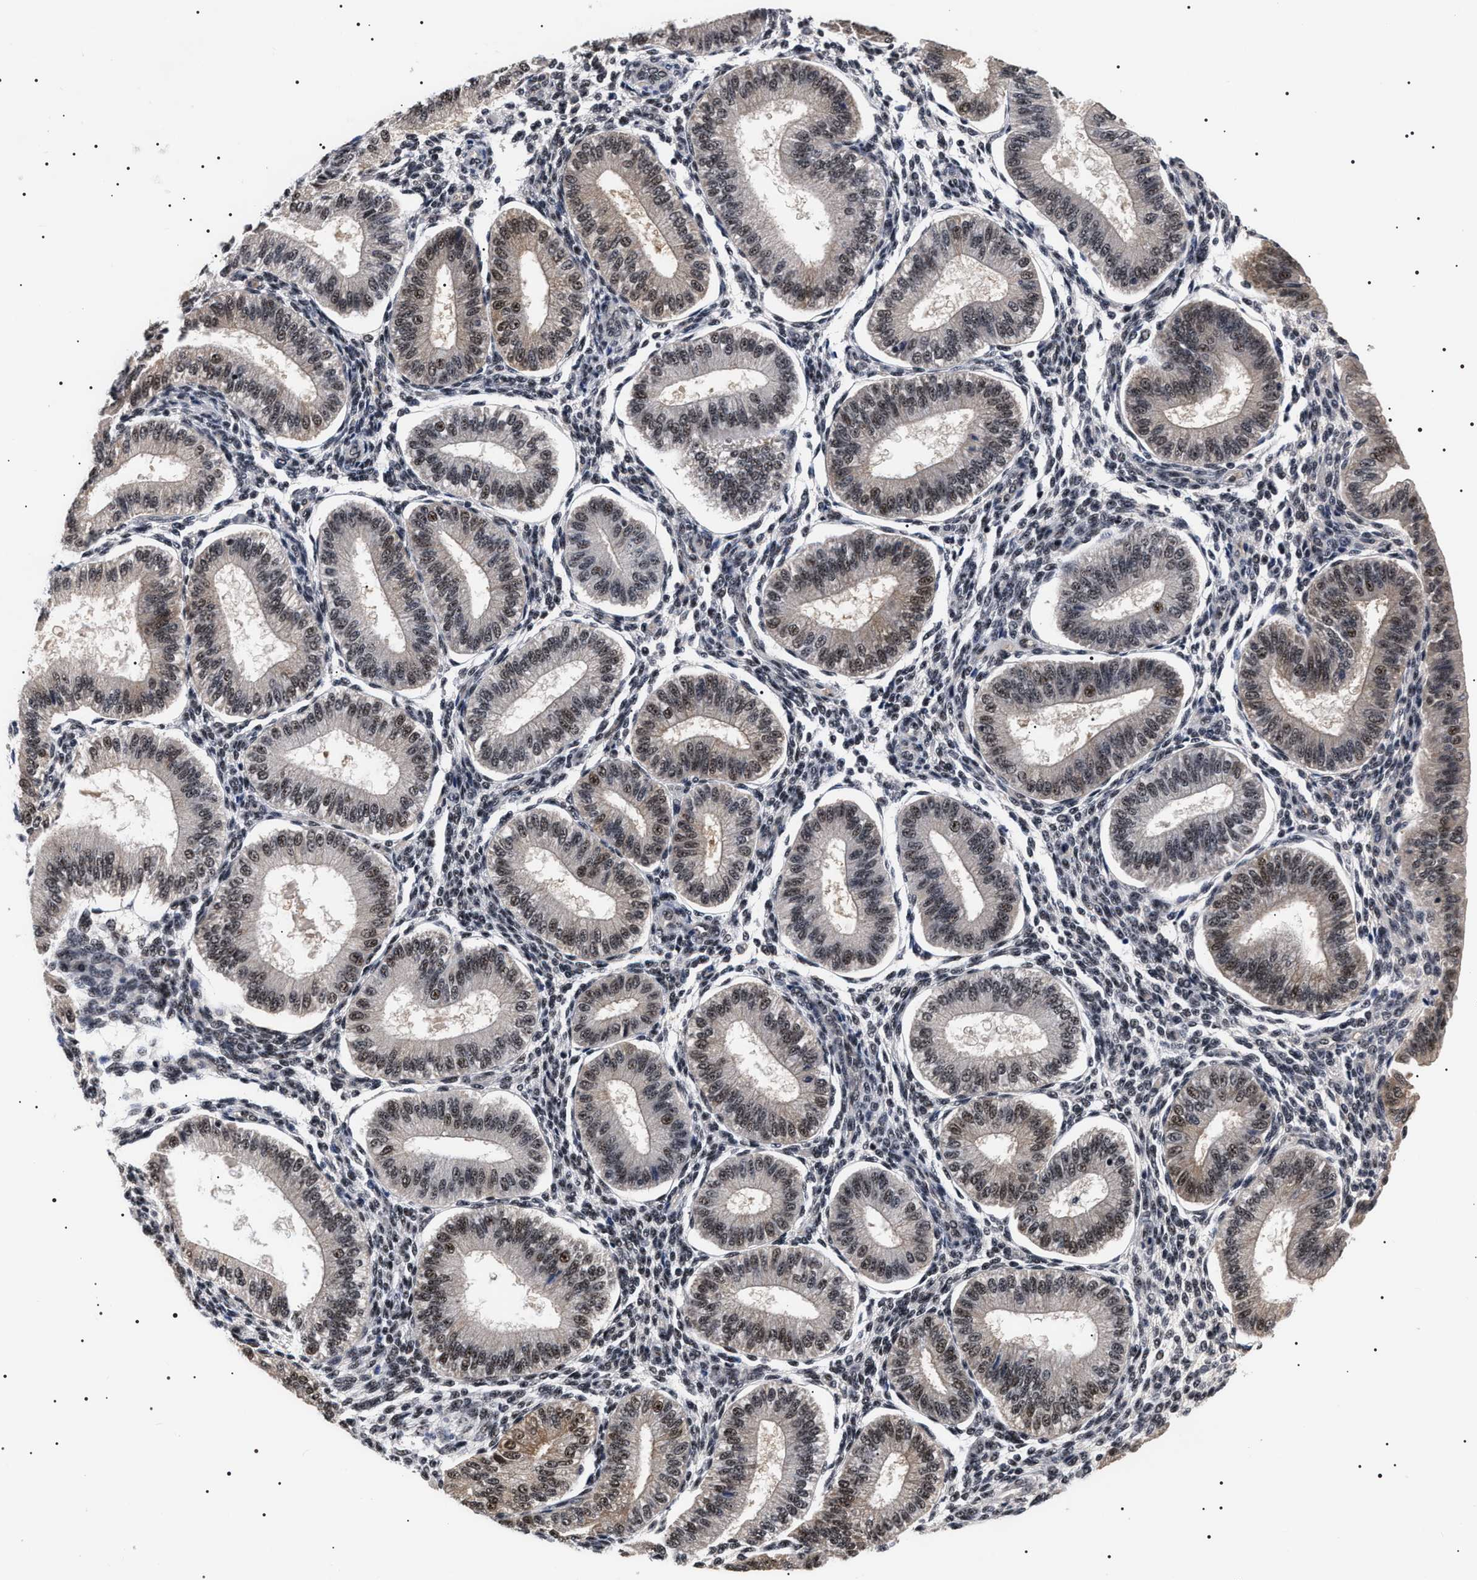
{"staining": {"intensity": "strong", "quantity": "<25%", "location": "nuclear"}, "tissue": "endometrium", "cell_type": "Cells in endometrial stroma", "image_type": "normal", "snomed": [{"axis": "morphology", "description": "Normal tissue, NOS"}, {"axis": "topography", "description": "Endometrium"}], "caption": "IHC image of benign endometrium stained for a protein (brown), which demonstrates medium levels of strong nuclear staining in about <25% of cells in endometrial stroma.", "gene": "CAAP1", "patient": {"sex": "female", "age": 39}}